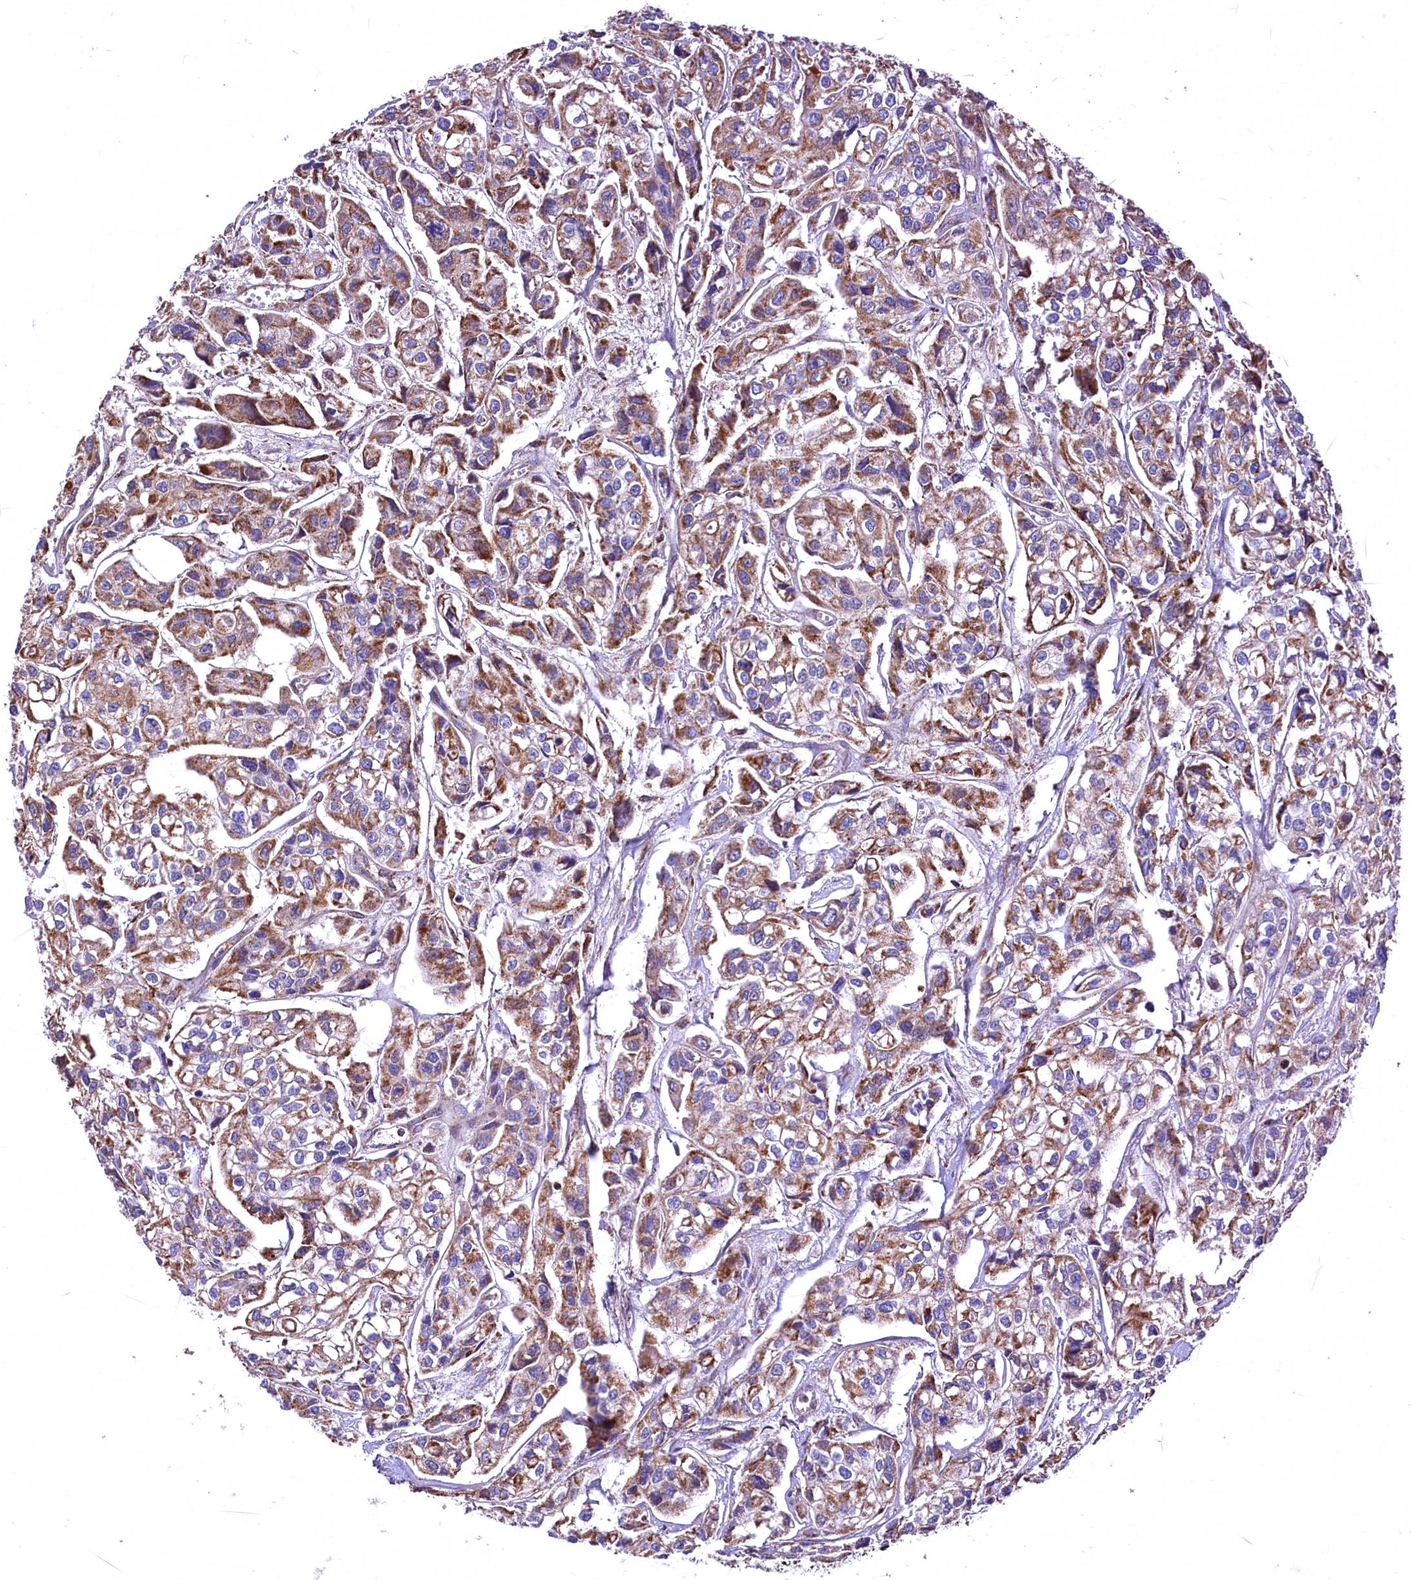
{"staining": {"intensity": "moderate", "quantity": "25%-75%", "location": "cytoplasmic/membranous"}, "tissue": "urothelial cancer", "cell_type": "Tumor cells", "image_type": "cancer", "snomed": [{"axis": "morphology", "description": "Urothelial carcinoma, High grade"}, {"axis": "topography", "description": "Urinary bladder"}], "caption": "IHC image of neoplastic tissue: human high-grade urothelial carcinoma stained using immunohistochemistry displays medium levels of moderate protein expression localized specifically in the cytoplasmic/membranous of tumor cells, appearing as a cytoplasmic/membranous brown color.", "gene": "NUDT15", "patient": {"sex": "male", "age": 67}}